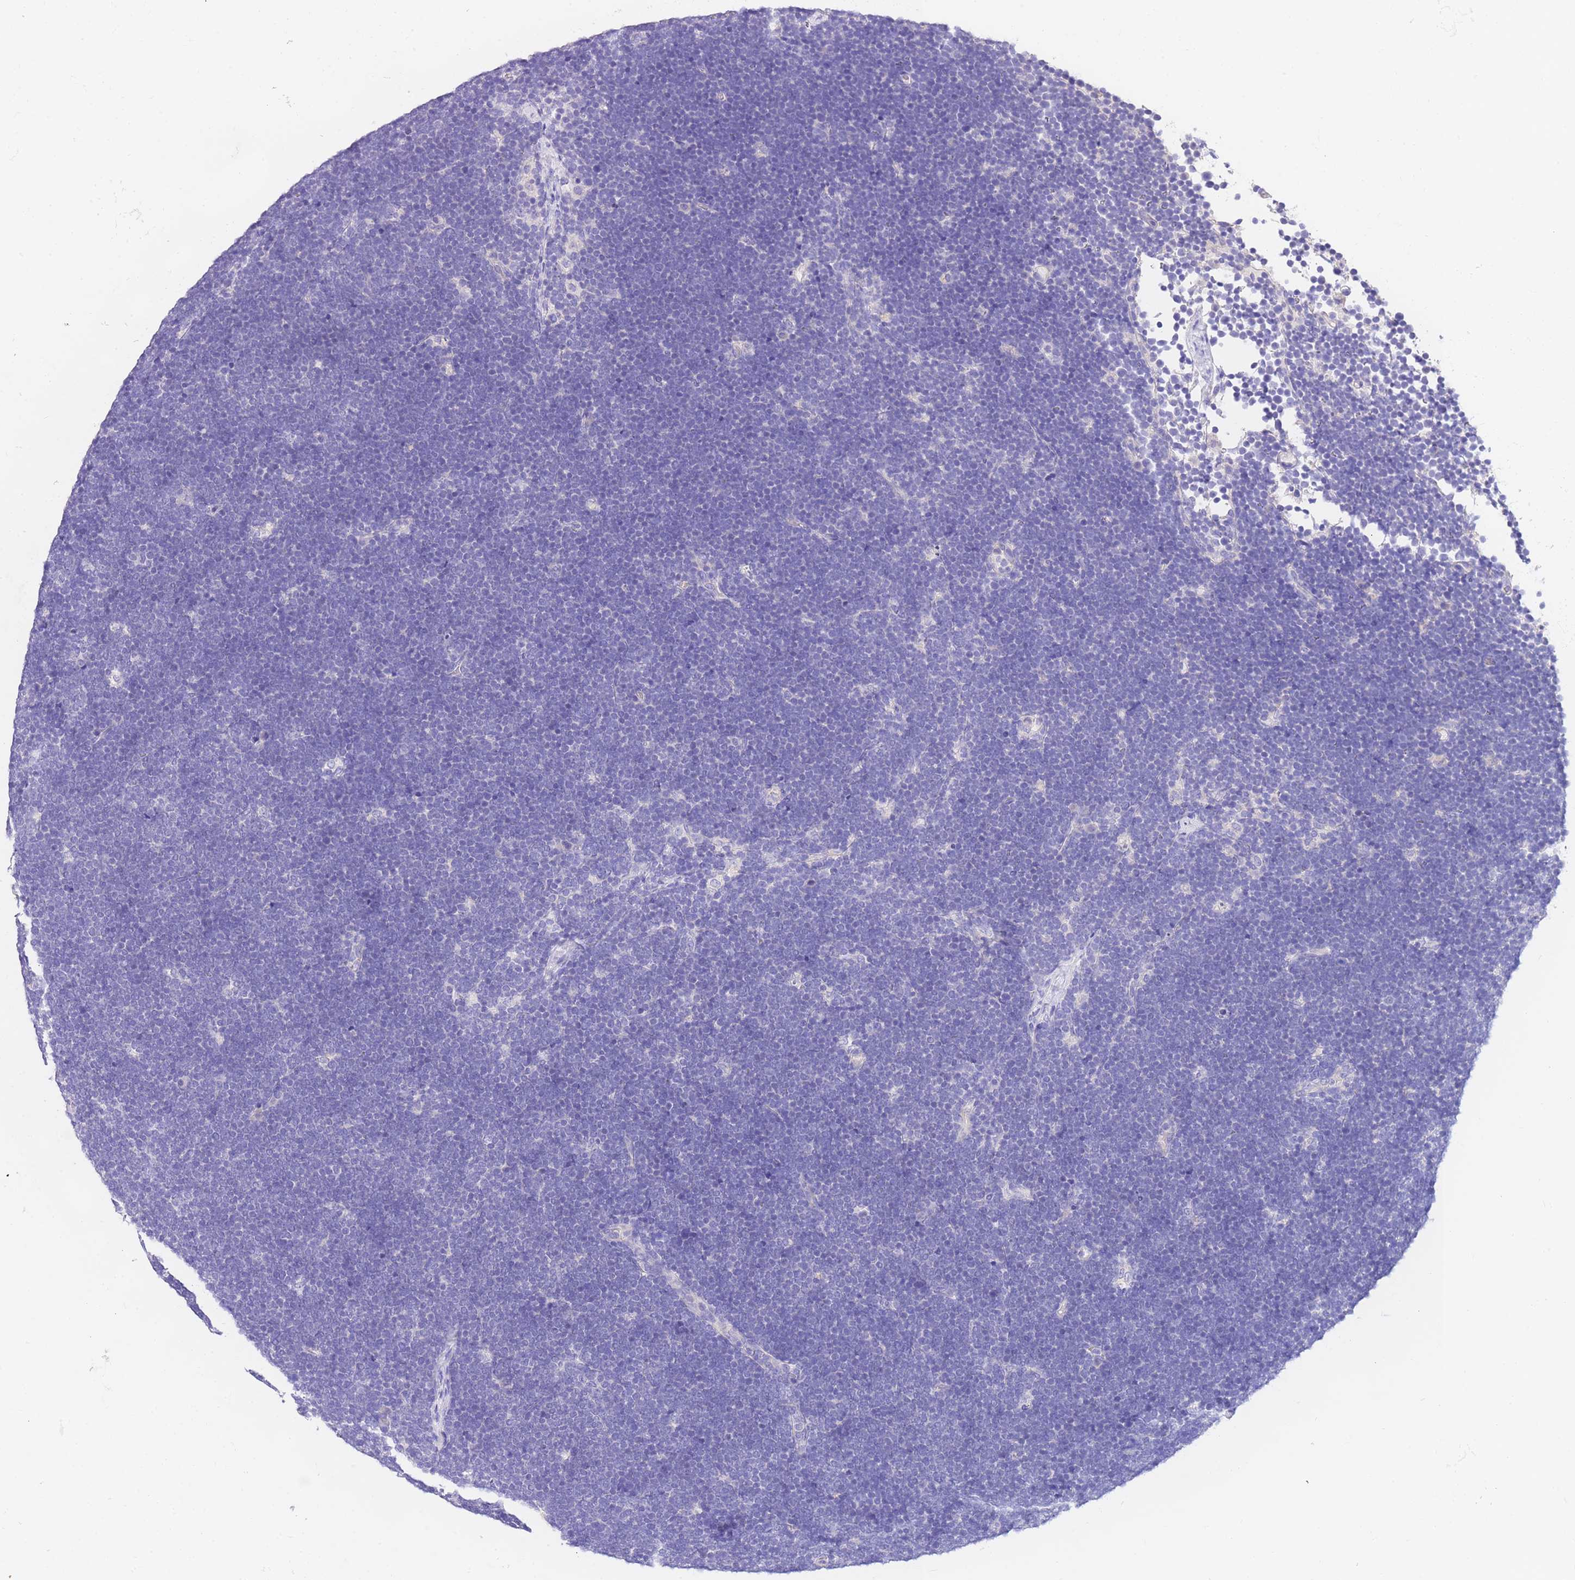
{"staining": {"intensity": "negative", "quantity": "none", "location": "none"}, "tissue": "lymphoma", "cell_type": "Tumor cells", "image_type": "cancer", "snomed": [{"axis": "morphology", "description": "Malignant lymphoma, non-Hodgkin's type, High grade"}, {"axis": "topography", "description": "Lymph node"}], "caption": "Image shows no significant protein positivity in tumor cells of lymphoma. (Brightfield microscopy of DAB (3,3'-diaminobenzidine) immunohistochemistry (IHC) at high magnification).", "gene": "EPN2", "patient": {"sex": "male", "age": 13}}